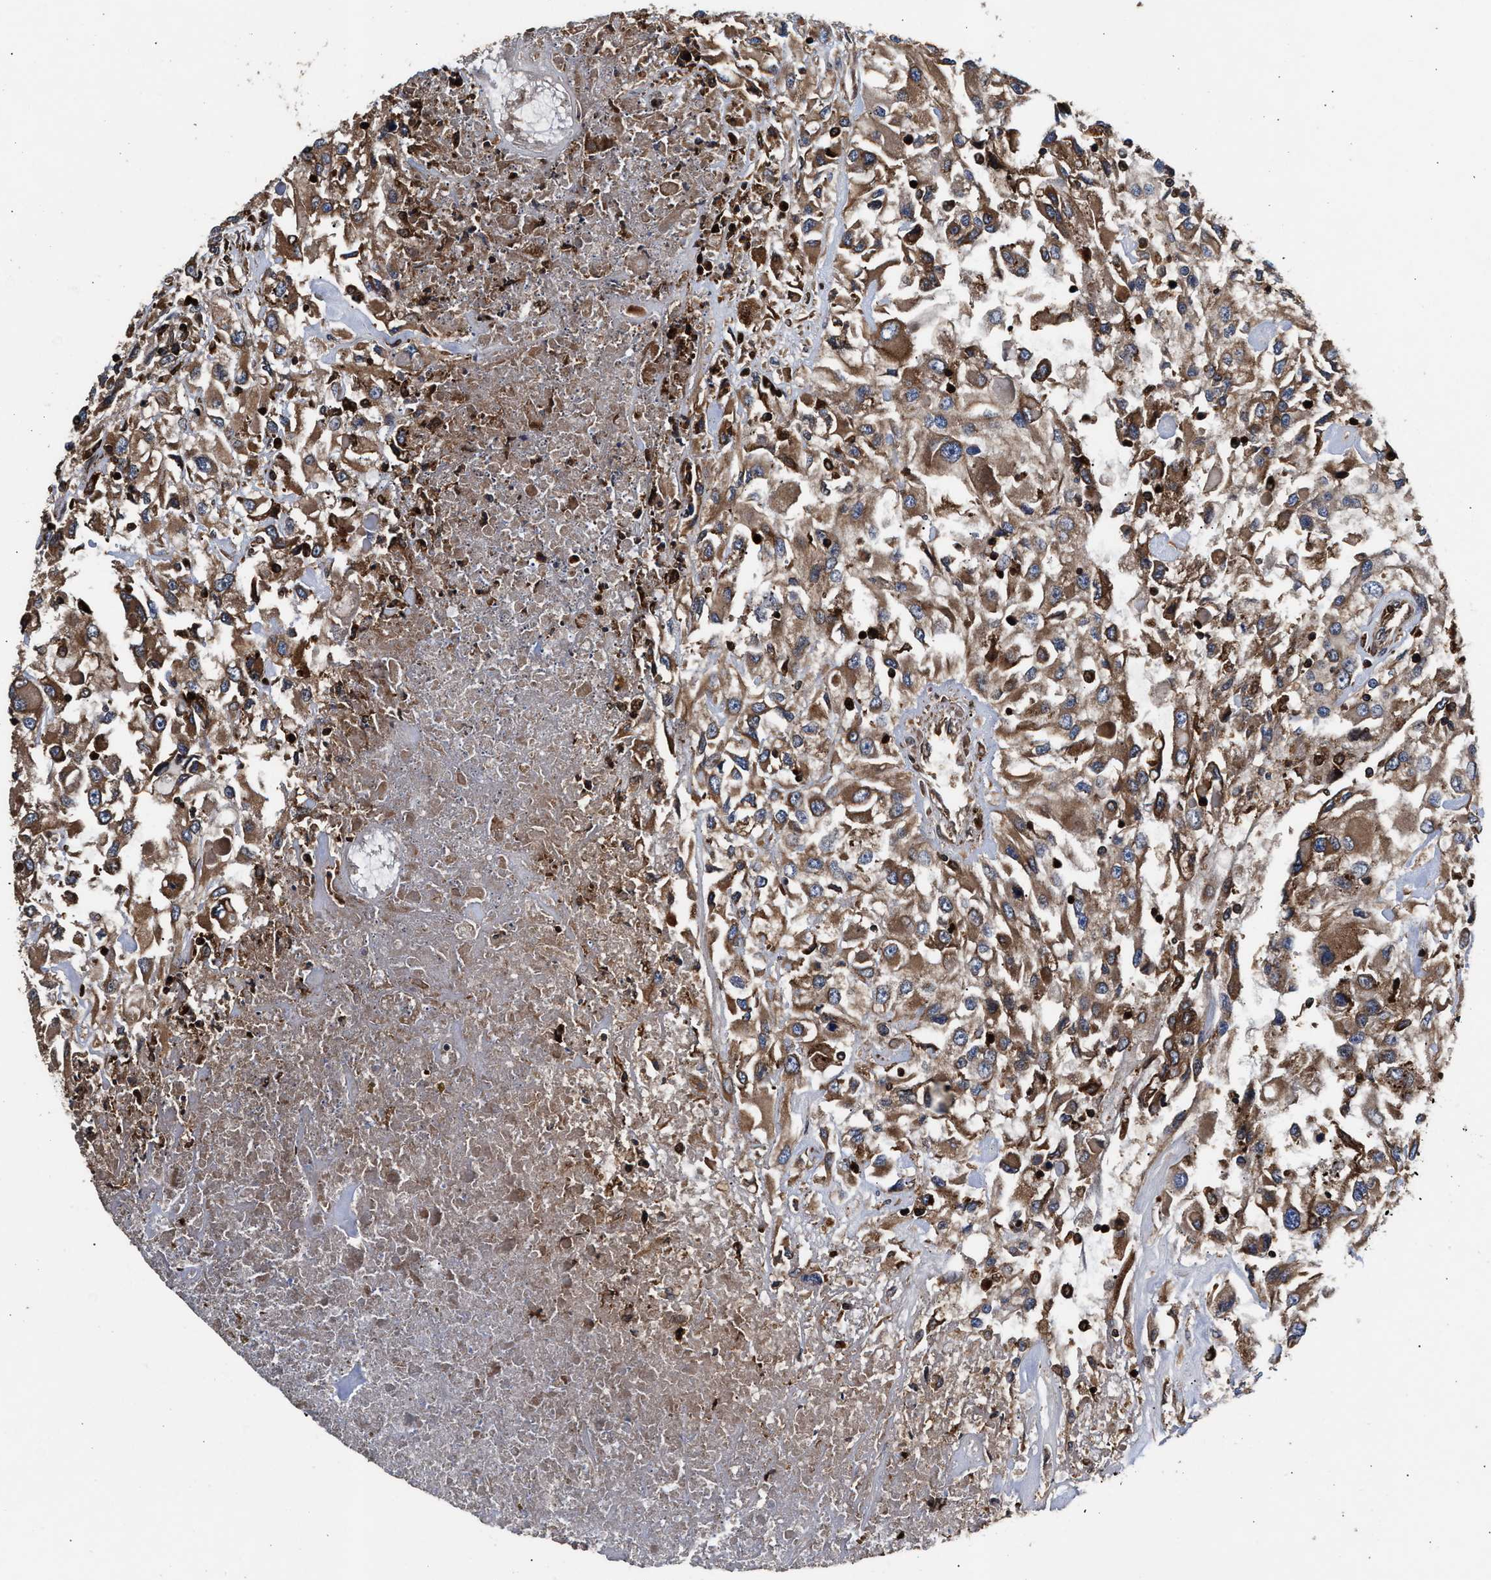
{"staining": {"intensity": "moderate", "quantity": ">75%", "location": "cytoplasmic/membranous"}, "tissue": "renal cancer", "cell_type": "Tumor cells", "image_type": "cancer", "snomed": [{"axis": "morphology", "description": "Adenocarcinoma, NOS"}, {"axis": "topography", "description": "Kidney"}], "caption": "Protein expression analysis of human renal adenocarcinoma reveals moderate cytoplasmic/membranous staining in approximately >75% of tumor cells.", "gene": "KYAT1", "patient": {"sex": "female", "age": 52}}